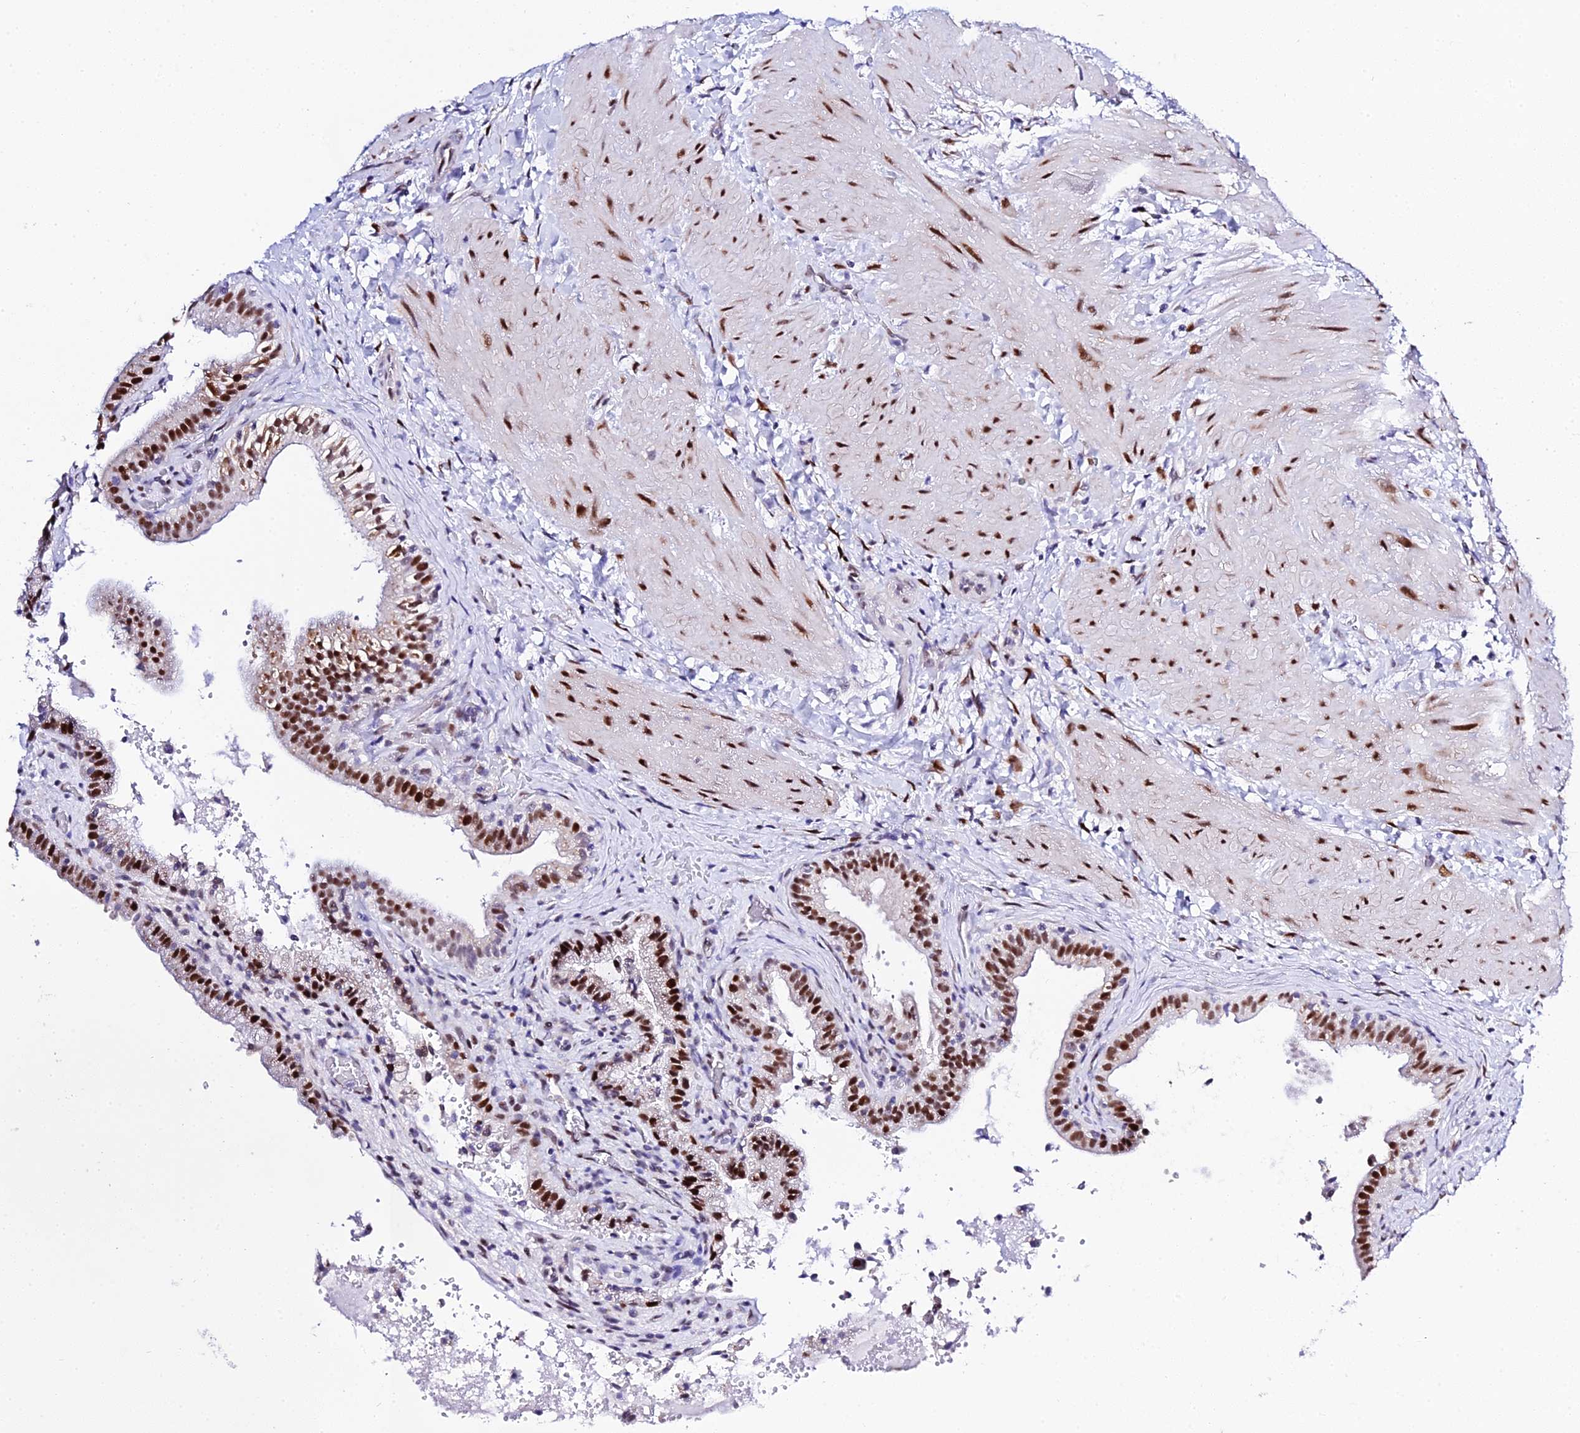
{"staining": {"intensity": "strong", "quantity": "25%-75%", "location": "nuclear"}, "tissue": "gallbladder", "cell_type": "Glandular cells", "image_type": "normal", "snomed": [{"axis": "morphology", "description": "Normal tissue, NOS"}, {"axis": "topography", "description": "Gallbladder"}], "caption": "This image shows immunohistochemistry (IHC) staining of normal human gallbladder, with high strong nuclear positivity in approximately 25%-75% of glandular cells.", "gene": "POFUT2", "patient": {"sex": "male", "age": 24}}